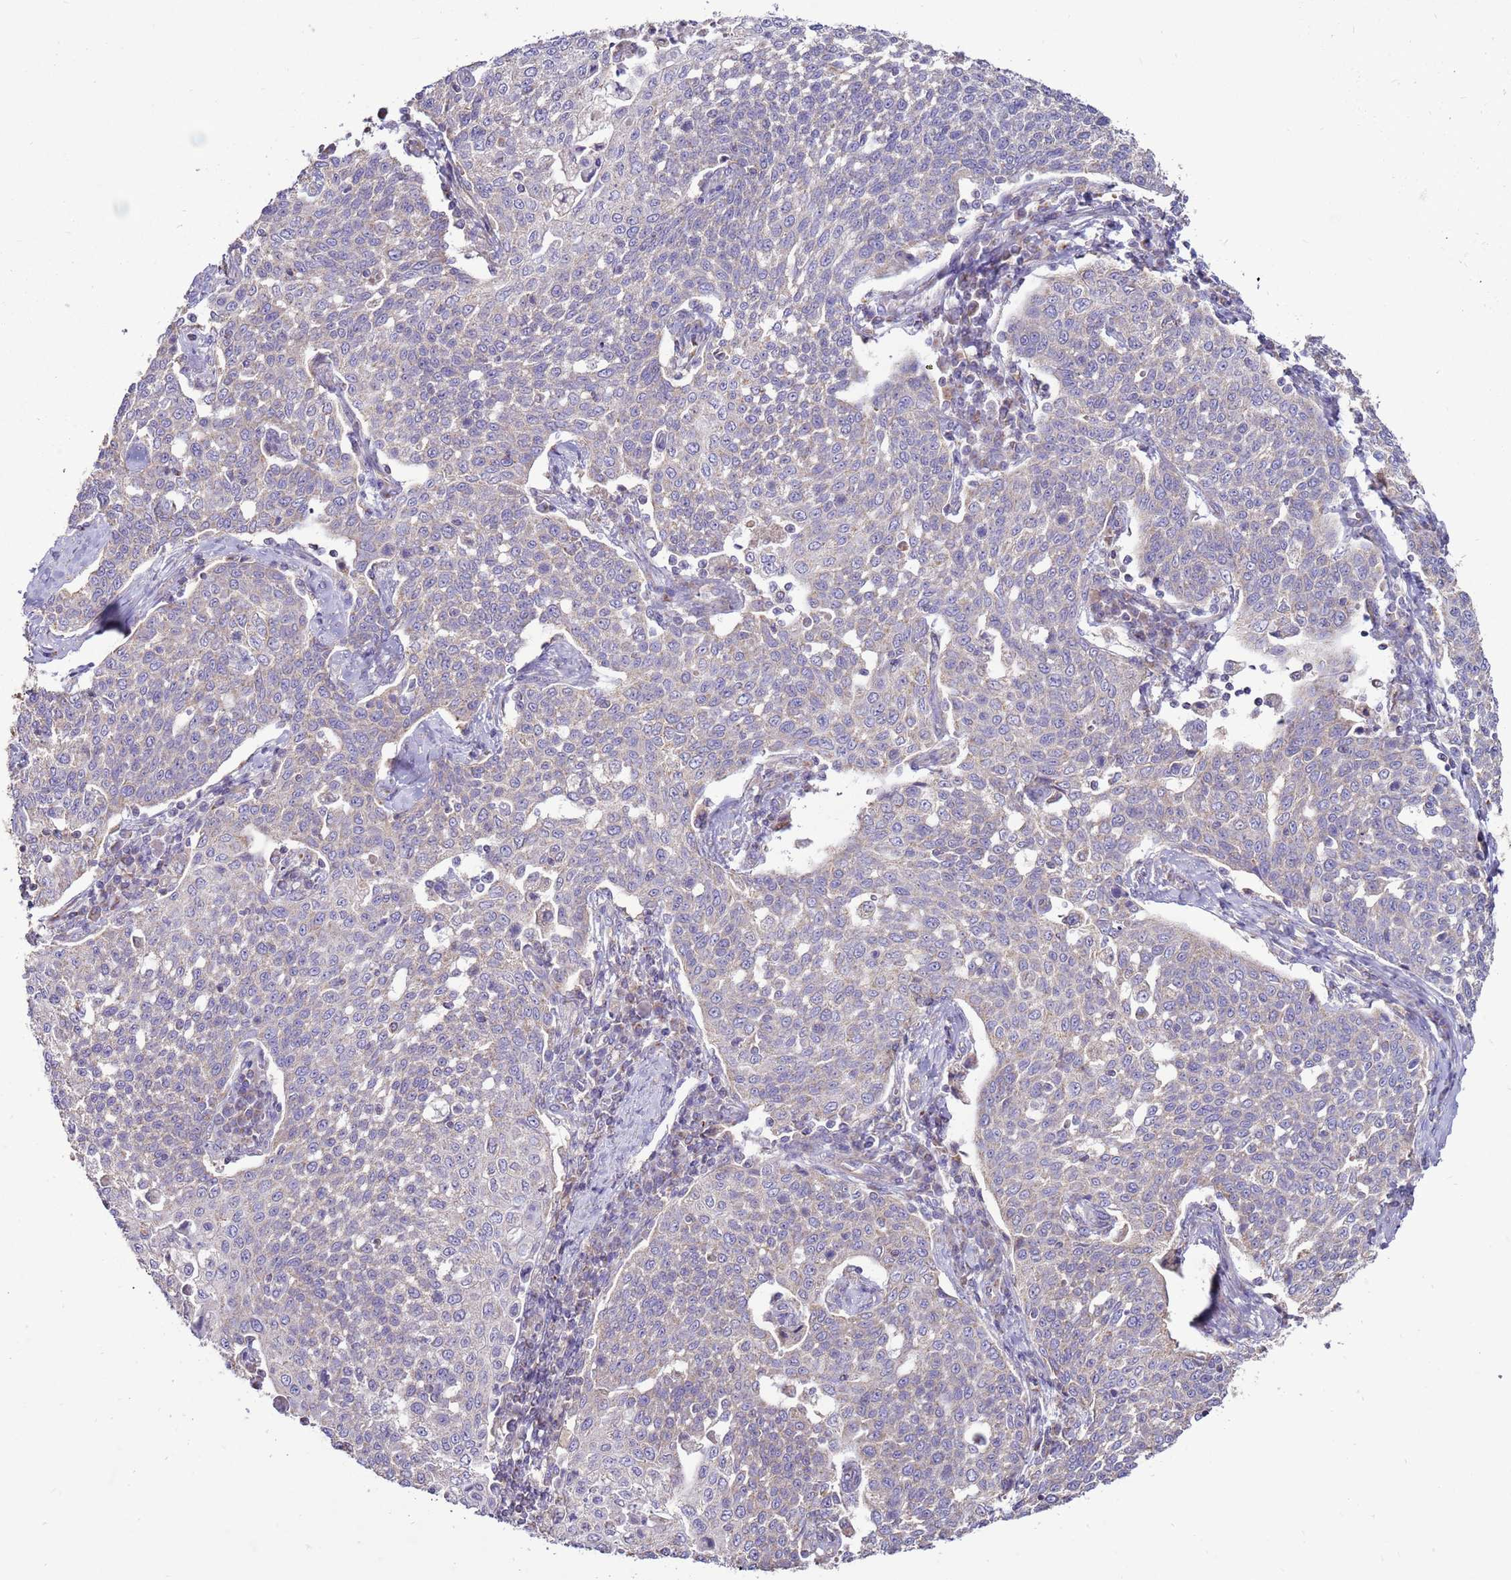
{"staining": {"intensity": "negative", "quantity": "none", "location": "none"}, "tissue": "cervical cancer", "cell_type": "Tumor cells", "image_type": "cancer", "snomed": [{"axis": "morphology", "description": "Squamous cell carcinoma, NOS"}, {"axis": "topography", "description": "Cervix"}], "caption": "Immunohistochemical staining of human cervical squamous cell carcinoma demonstrates no significant positivity in tumor cells.", "gene": "TRAPPC4", "patient": {"sex": "female", "age": 34}}